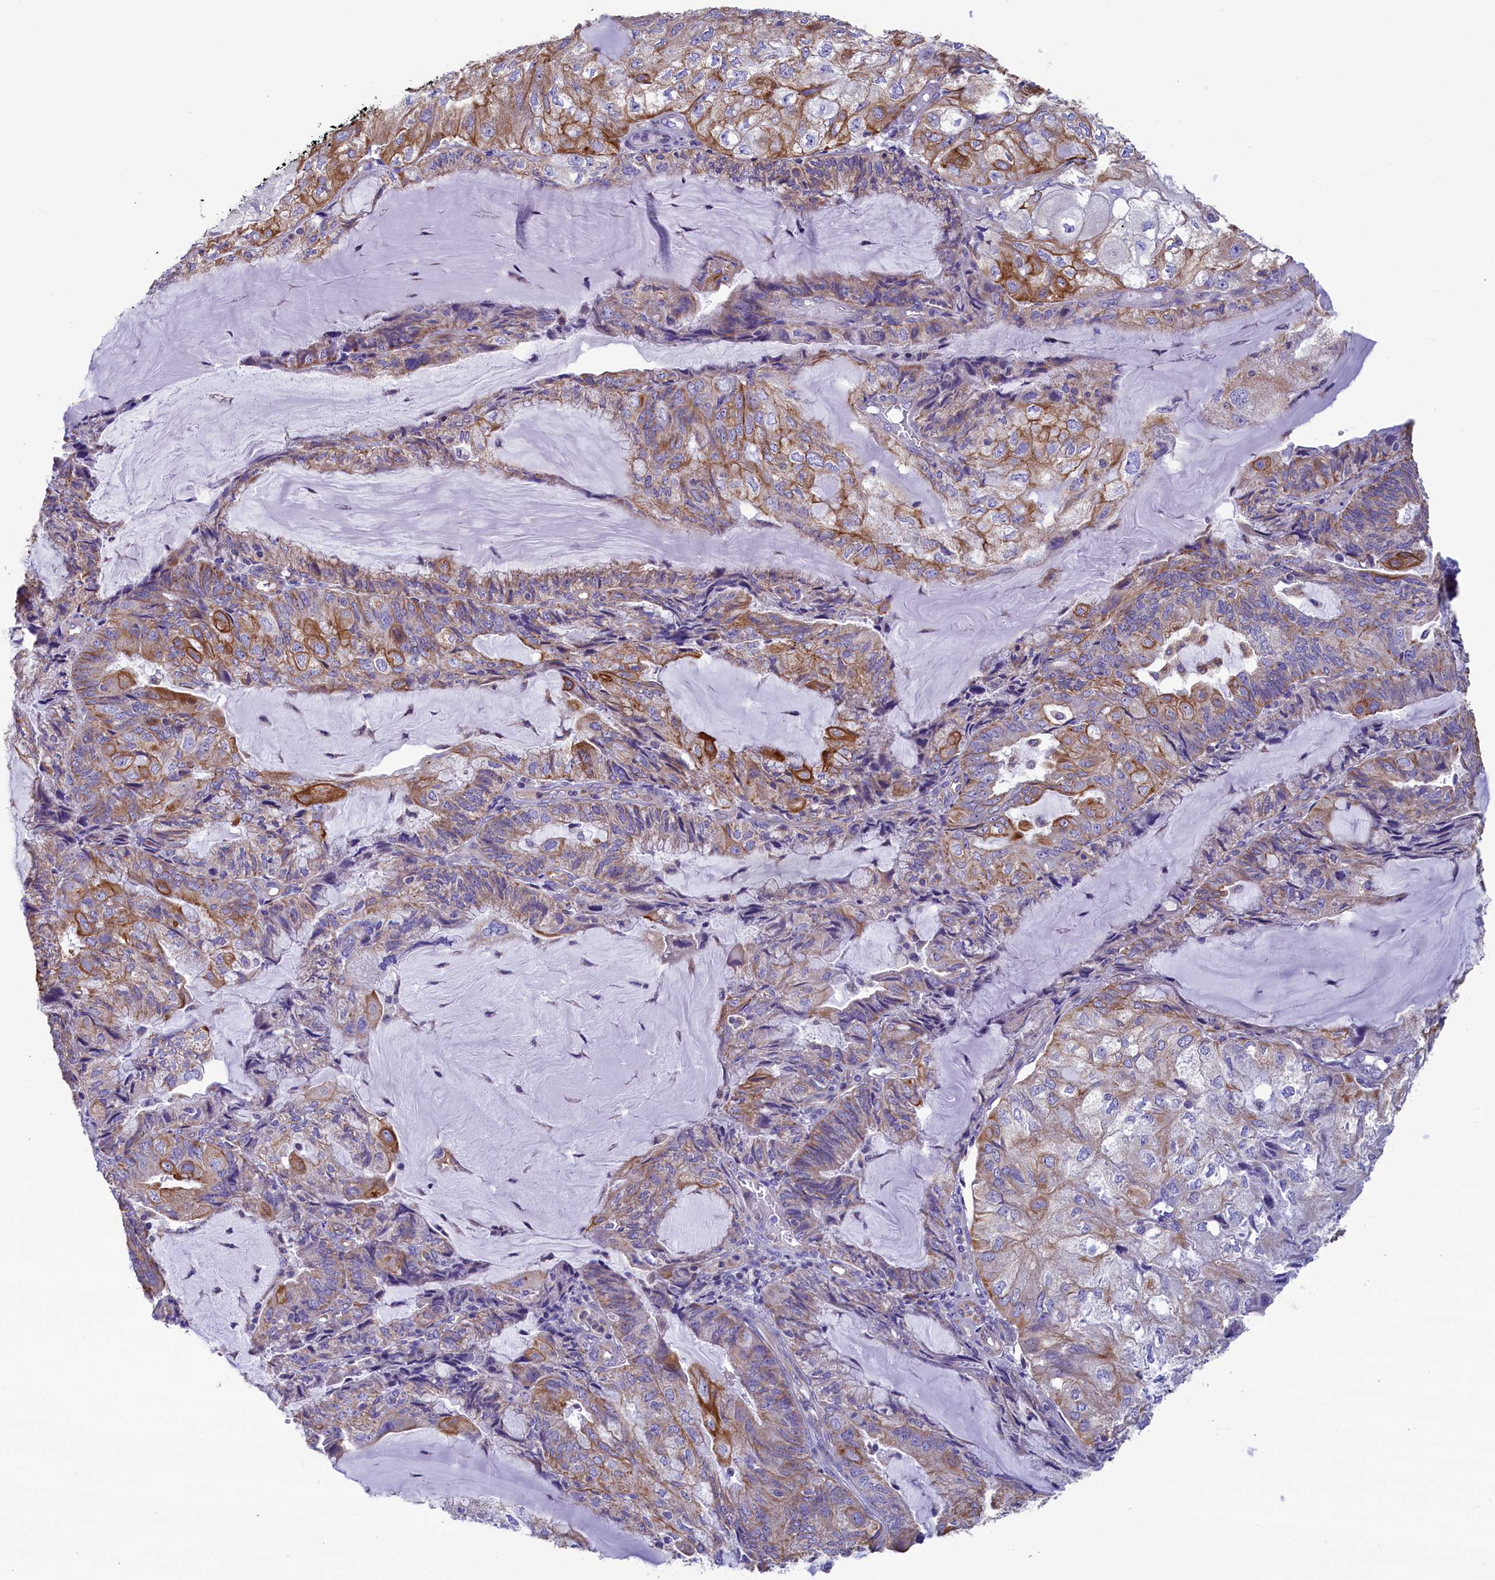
{"staining": {"intensity": "moderate", "quantity": "25%-75%", "location": "cytoplasmic/membranous"}, "tissue": "endometrial cancer", "cell_type": "Tumor cells", "image_type": "cancer", "snomed": [{"axis": "morphology", "description": "Adenocarcinoma, NOS"}, {"axis": "topography", "description": "Endometrium"}], "caption": "A histopathology image of endometrial cancer (adenocarcinoma) stained for a protein demonstrates moderate cytoplasmic/membranous brown staining in tumor cells.", "gene": "GATB", "patient": {"sex": "female", "age": 81}}